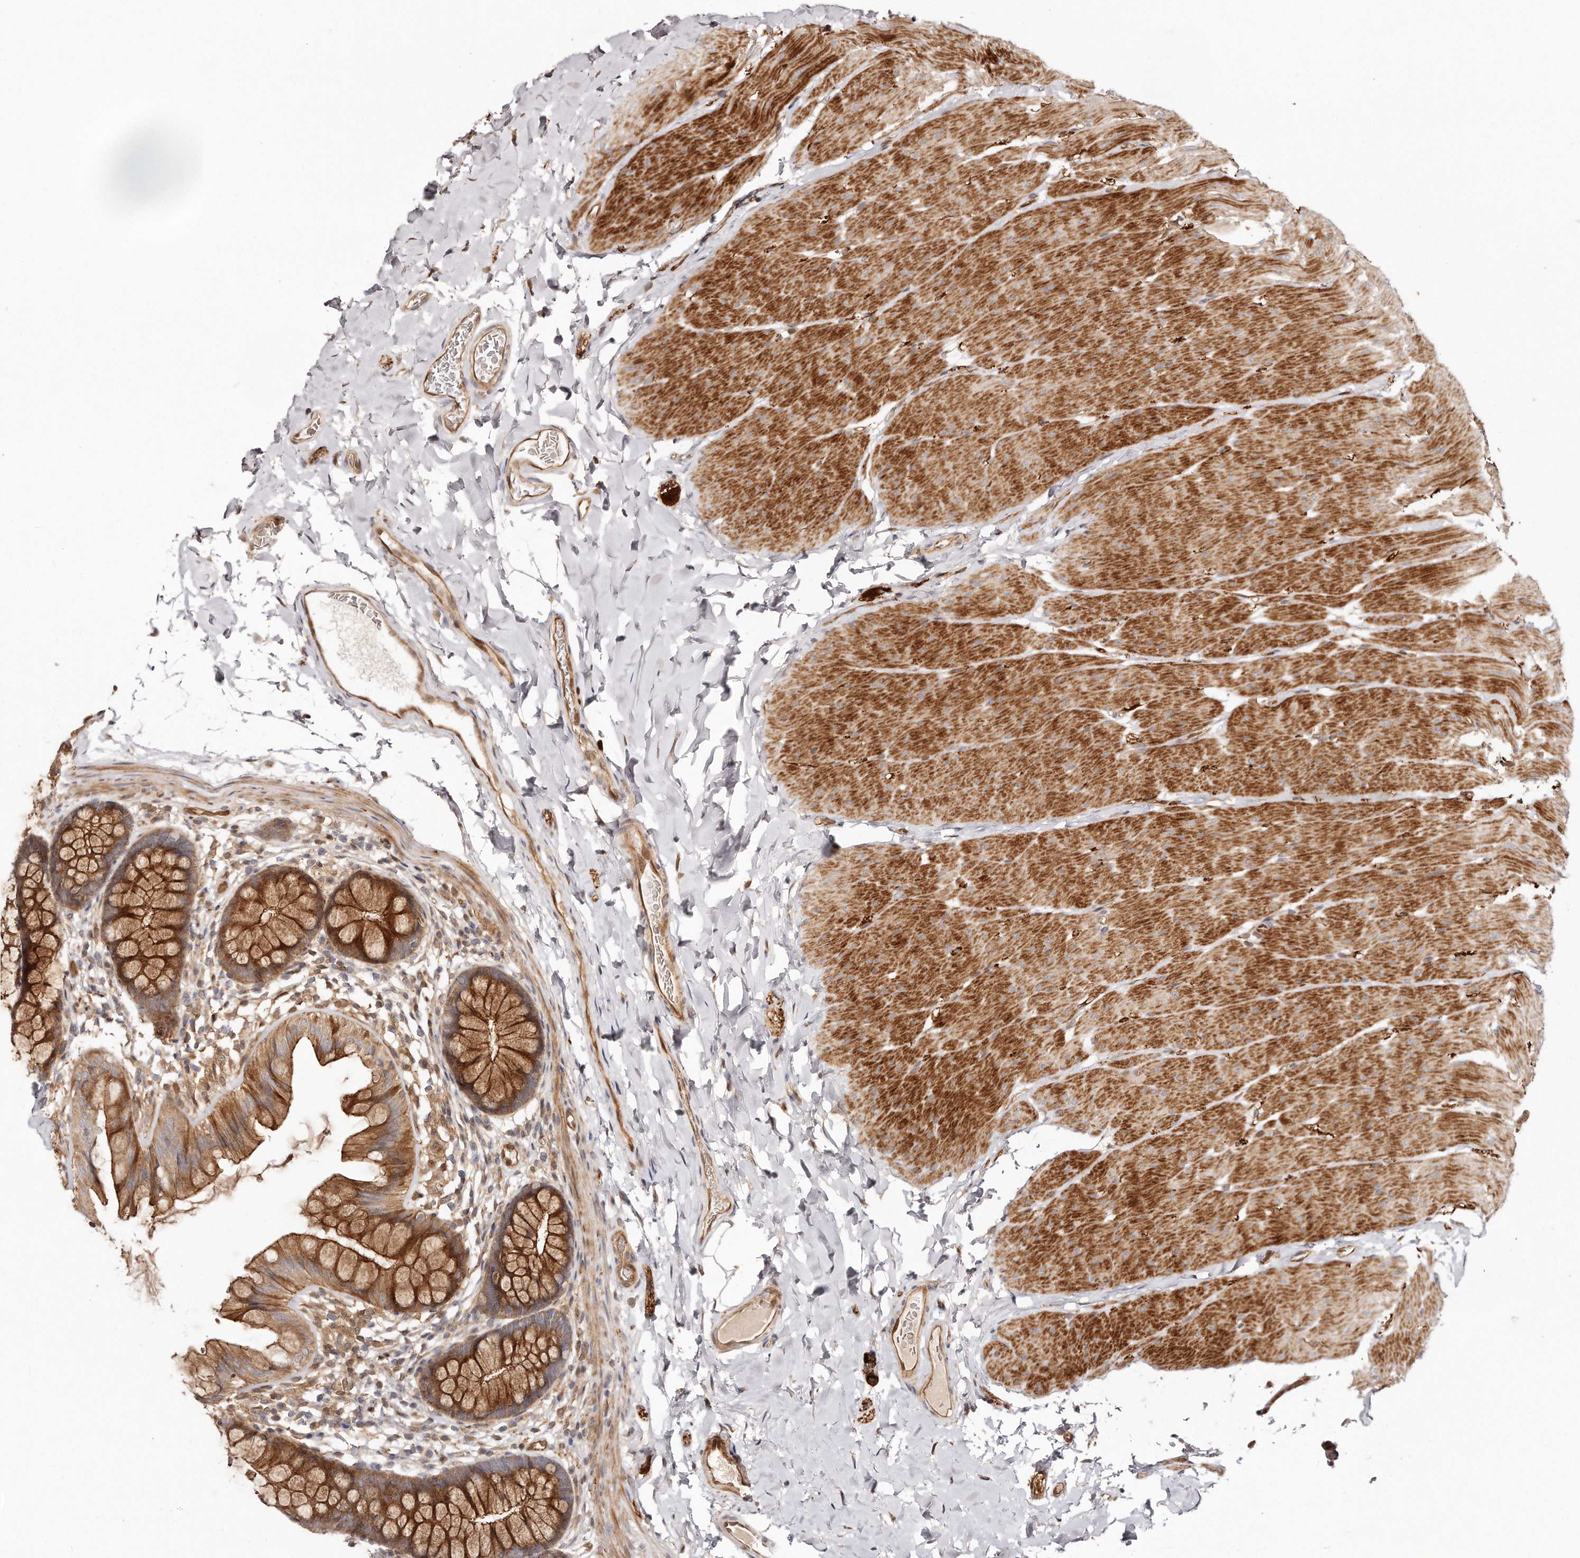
{"staining": {"intensity": "moderate", "quantity": ">75%", "location": "cytoplasmic/membranous"}, "tissue": "colon", "cell_type": "Endothelial cells", "image_type": "normal", "snomed": [{"axis": "morphology", "description": "Normal tissue, NOS"}, {"axis": "topography", "description": "Colon"}], "caption": "Benign colon demonstrates moderate cytoplasmic/membranous expression in about >75% of endothelial cells.", "gene": "GBP4", "patient": {"sex": "female", "age": 62}}